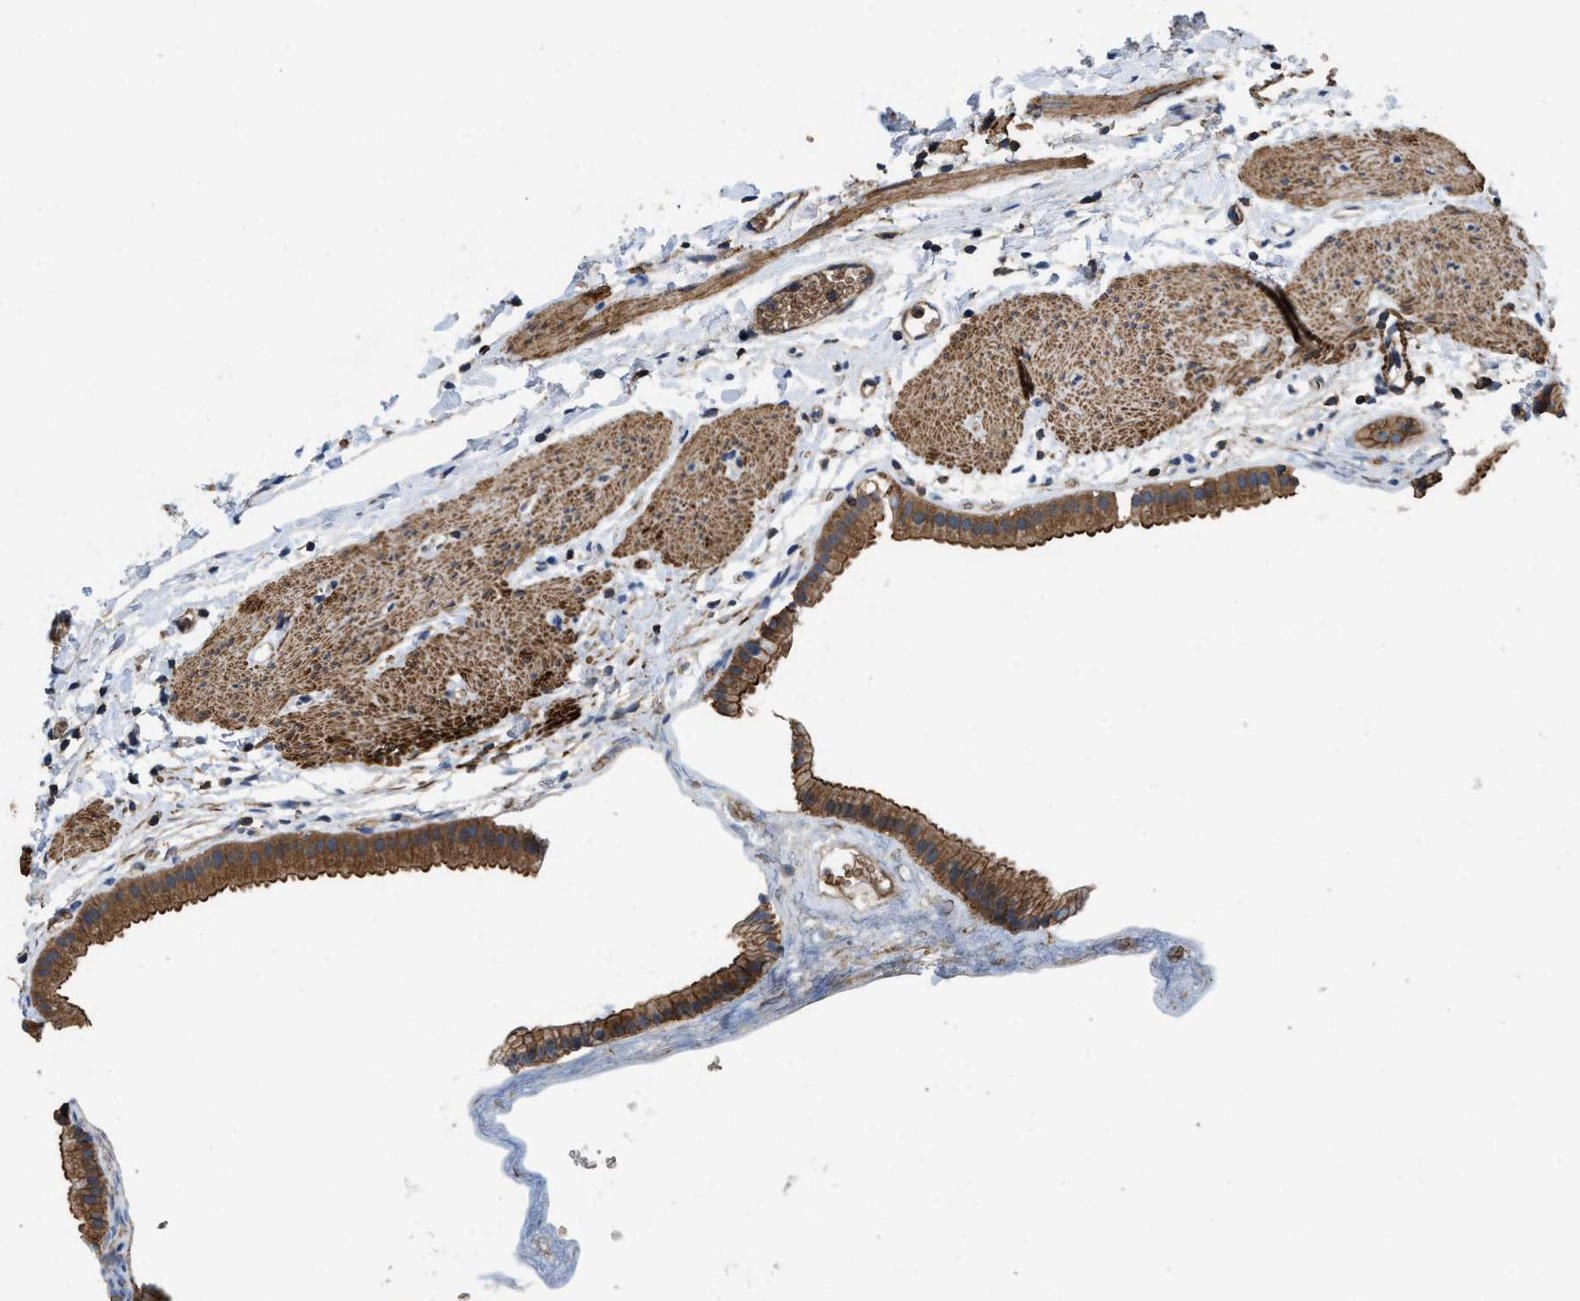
{"staining": {"intensity": "strong", "quantity": ">75%", "location": "cytoplasmic/membranous"}, "tissue": "gallbladder", "cell_type": "Glandular cells", "image_type": "normal", "snomed": [{"axis": "morphology", "description": "Normal tissue, NOS"}, {"axis": "topography", "description": "Gallbladder"}], "caption": "Immunohistochemical staining of benign gallbladder exhibits >75% levels of strong cytoplasmic/membranous protein positivity in approximately >75% of glandular cells.", "gene": "LINGO2", "patient": {"sex": "female", "age": 64}}